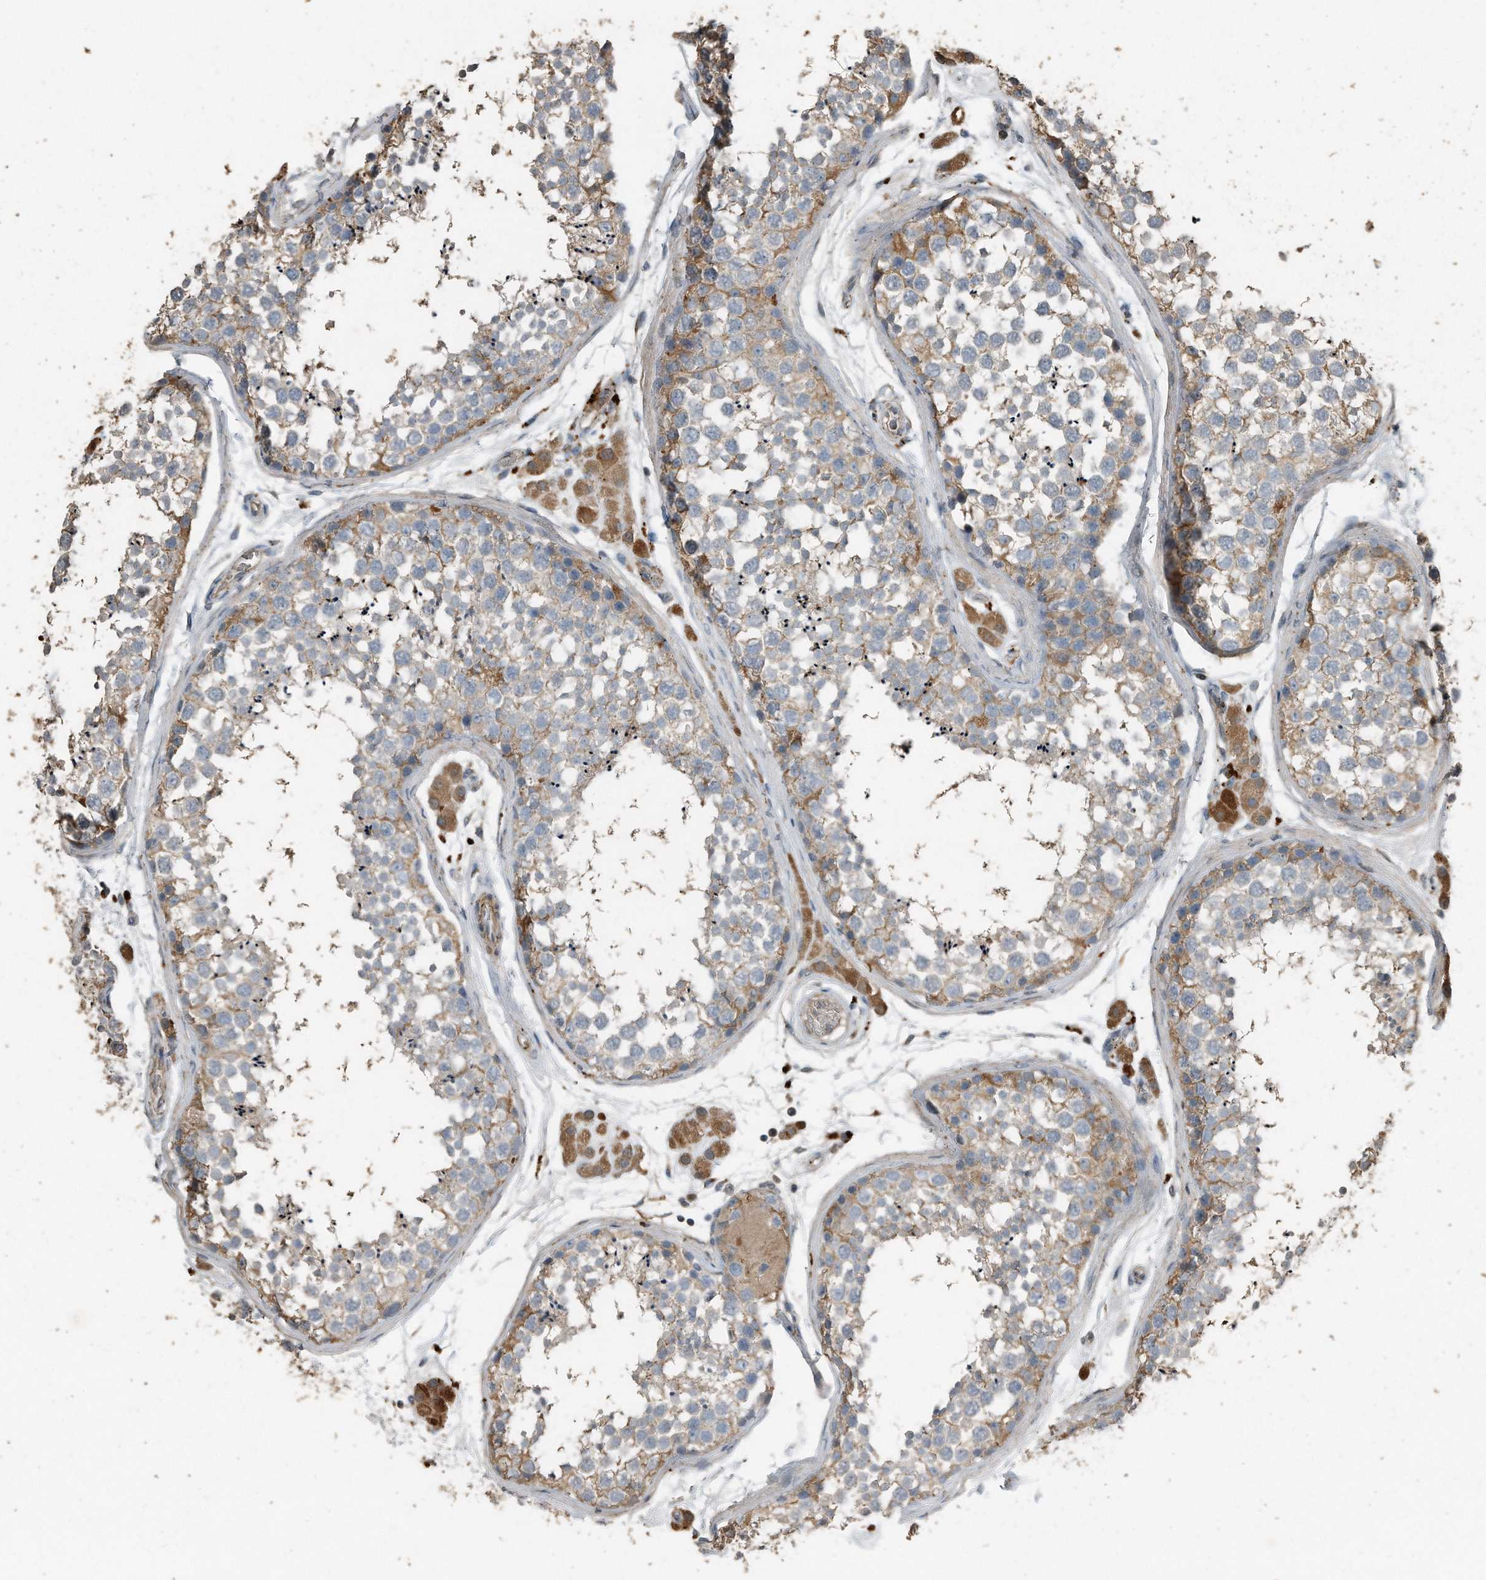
{"staining": {"intensity": "moderate", "quantity": "25%-75%", "location": "cytoplasmic/membranous"}, "tissue": "testis", "cell_type": "Cells in seminiferous ducts", "image_type": "normal", "snomed": [{"axis": "morphology", "description": "Normal tissue, NOS"}, {"axis": "topography", "description": "Testis"}], "caption": "IHC of normal human testis displays medium levels of moderate cytoplasmic/membranous expression in about 25%-75% of cells in seminiferous ducts.", "gene": "C9", "patient": {"sex": "male", "age": 56}}